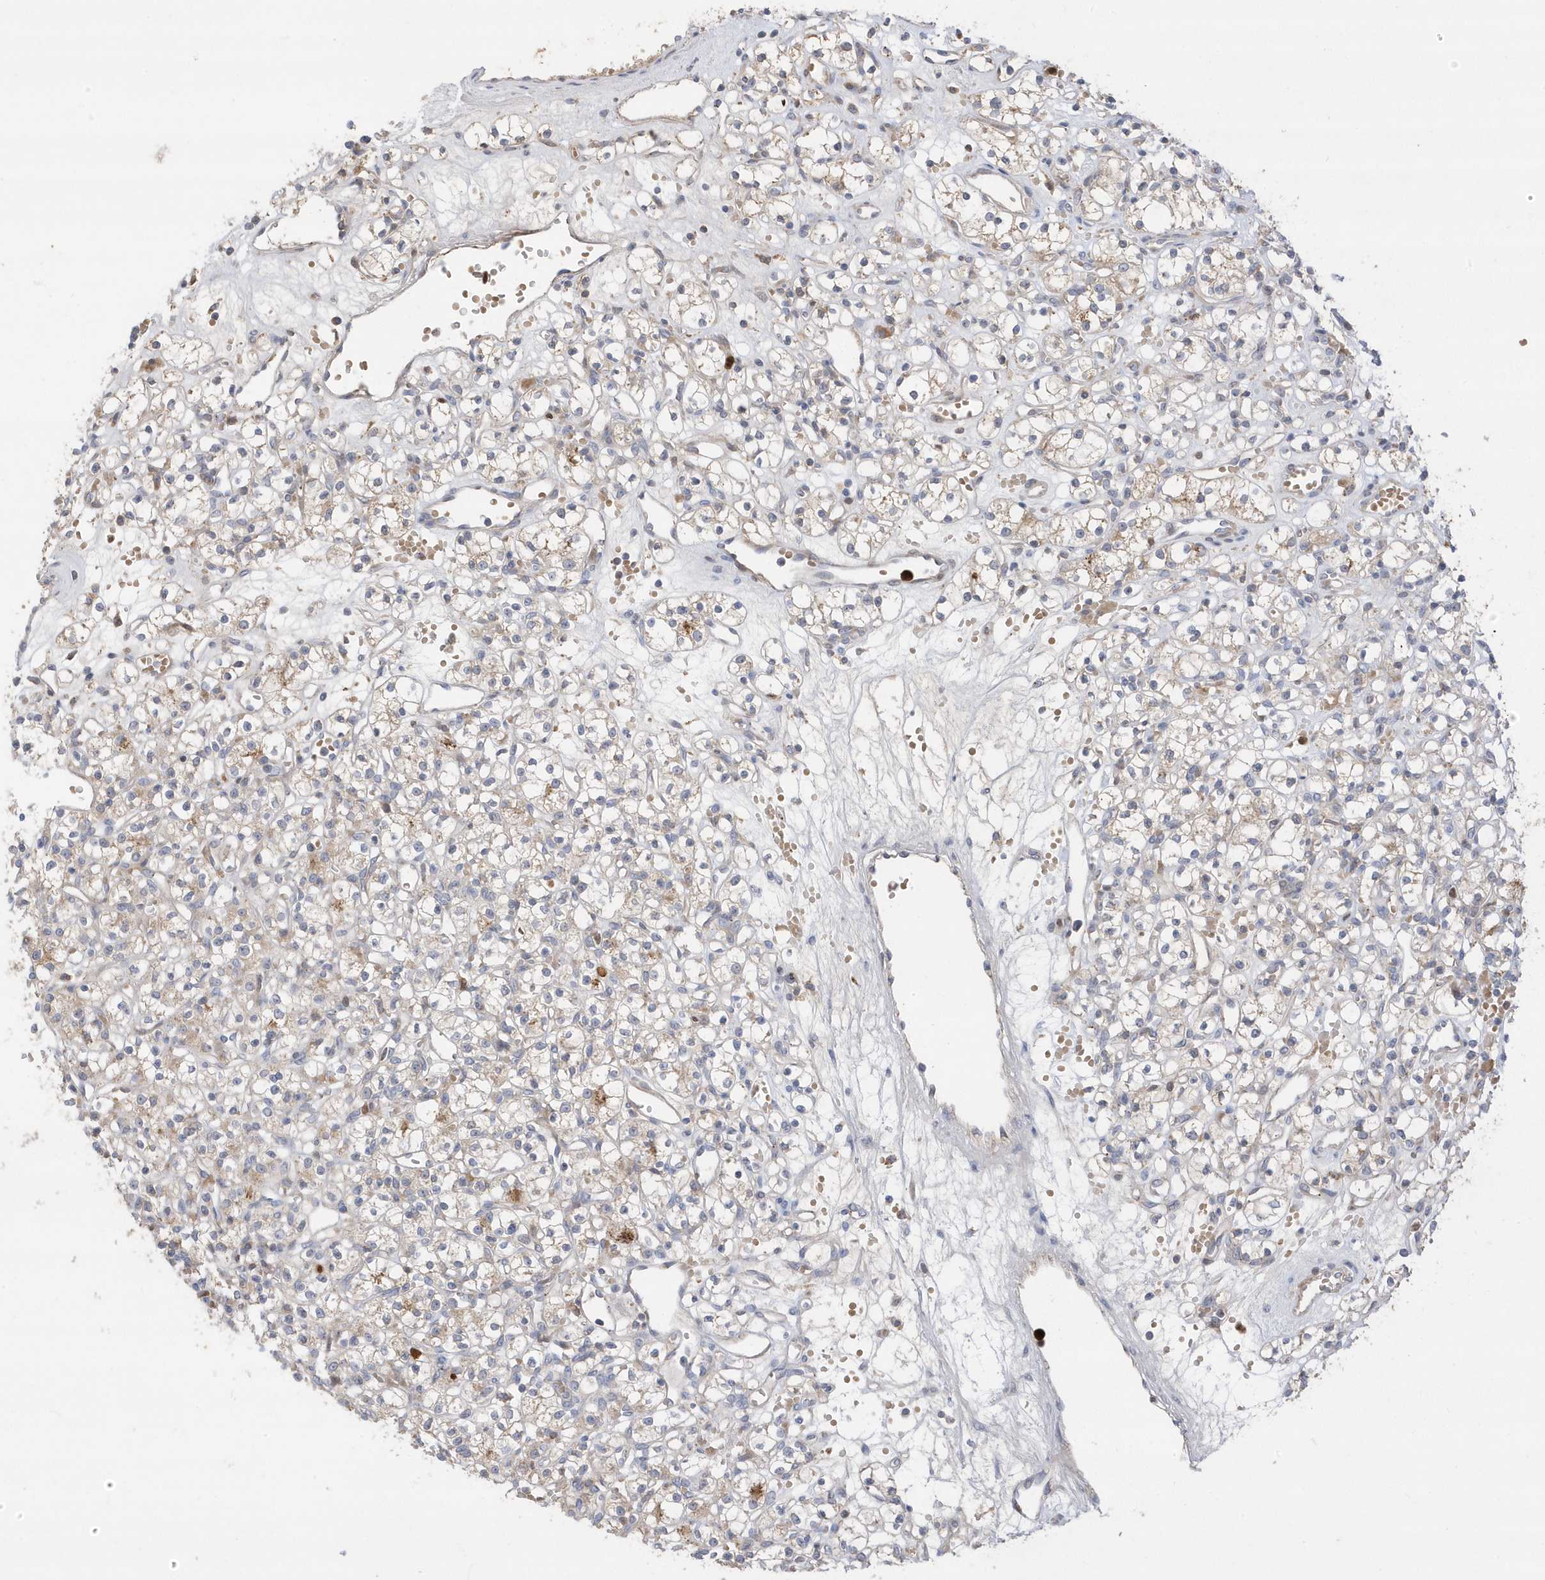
{"staining": {"intensity": "negative", "quantity": "none", "location": "none"}, "tissue": "renal cancer", "cell_type": "Tumor cells", "image_type": "cancer", "snomed": [{"axis": "morphology", "description": "Adenocarcinoma, NOS"}, {"axis": "topography", "description": "Kidney"}], "caption": "The image reveals no staining of tumor cells in renal adenocarcinoma.", "gene": "DPP9", "patient": {"sex": "female", "age": 59}}